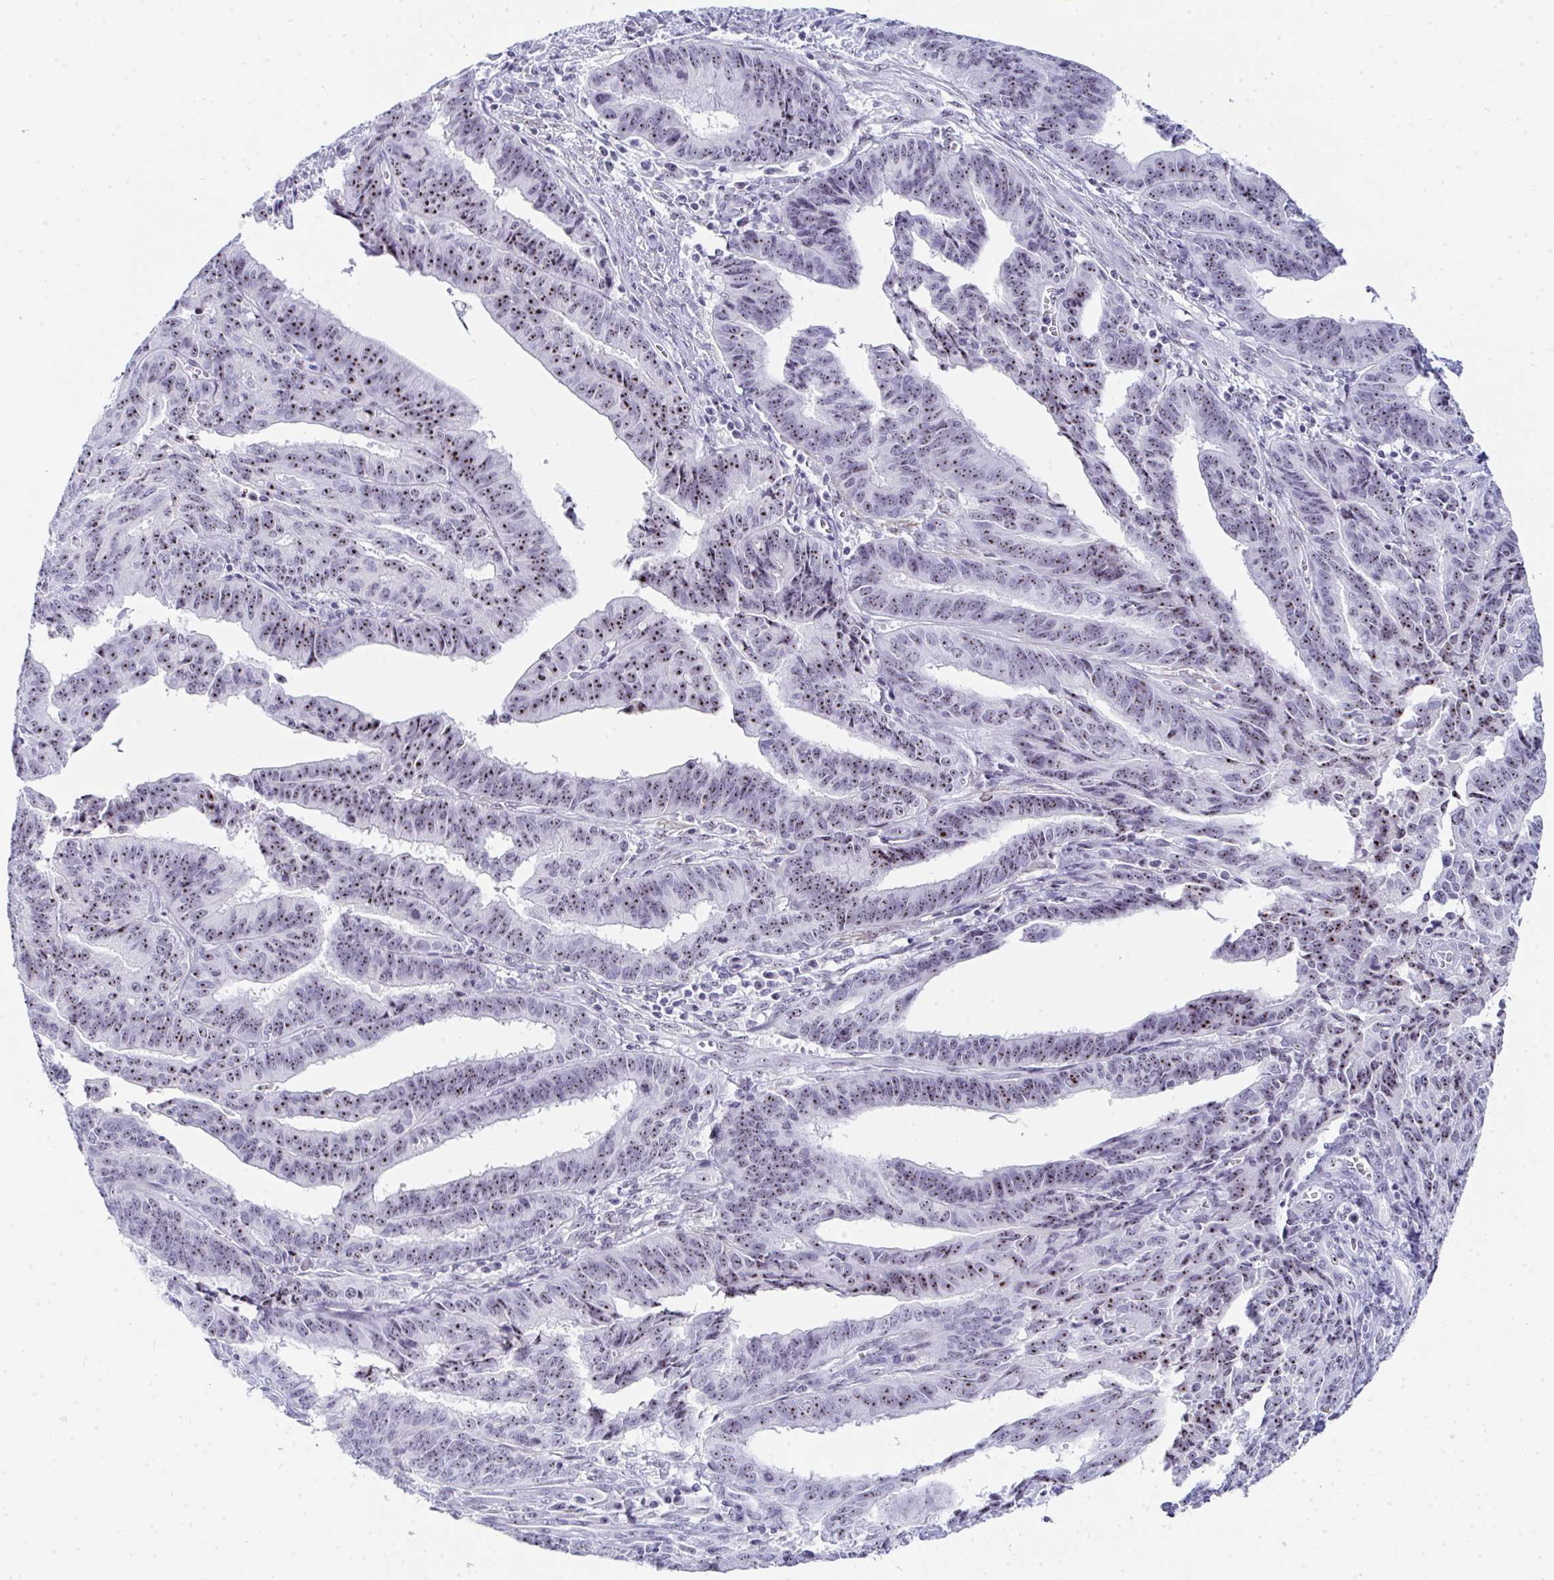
{"staining": {"intensity": "moderate", "quantity": ">75%", "location": "nuclear"}, "tissue": "endometrial cancer", "cell_type": "Tumor cells", "image_type": "cancer", "snomed": [{"axis": "morphology", "description": "Adenocarcinoma, NOS"}, {"axis": "topography", "description": "Endometrium"}], "caption": "Moderate nuclear positivity for a protein is present in approximately >75% of tumor cells of endometrial cancer using immunohistochemistry (IHC).", "gene": "NOP10", "patient": {"sex": "female", "age": 65}}